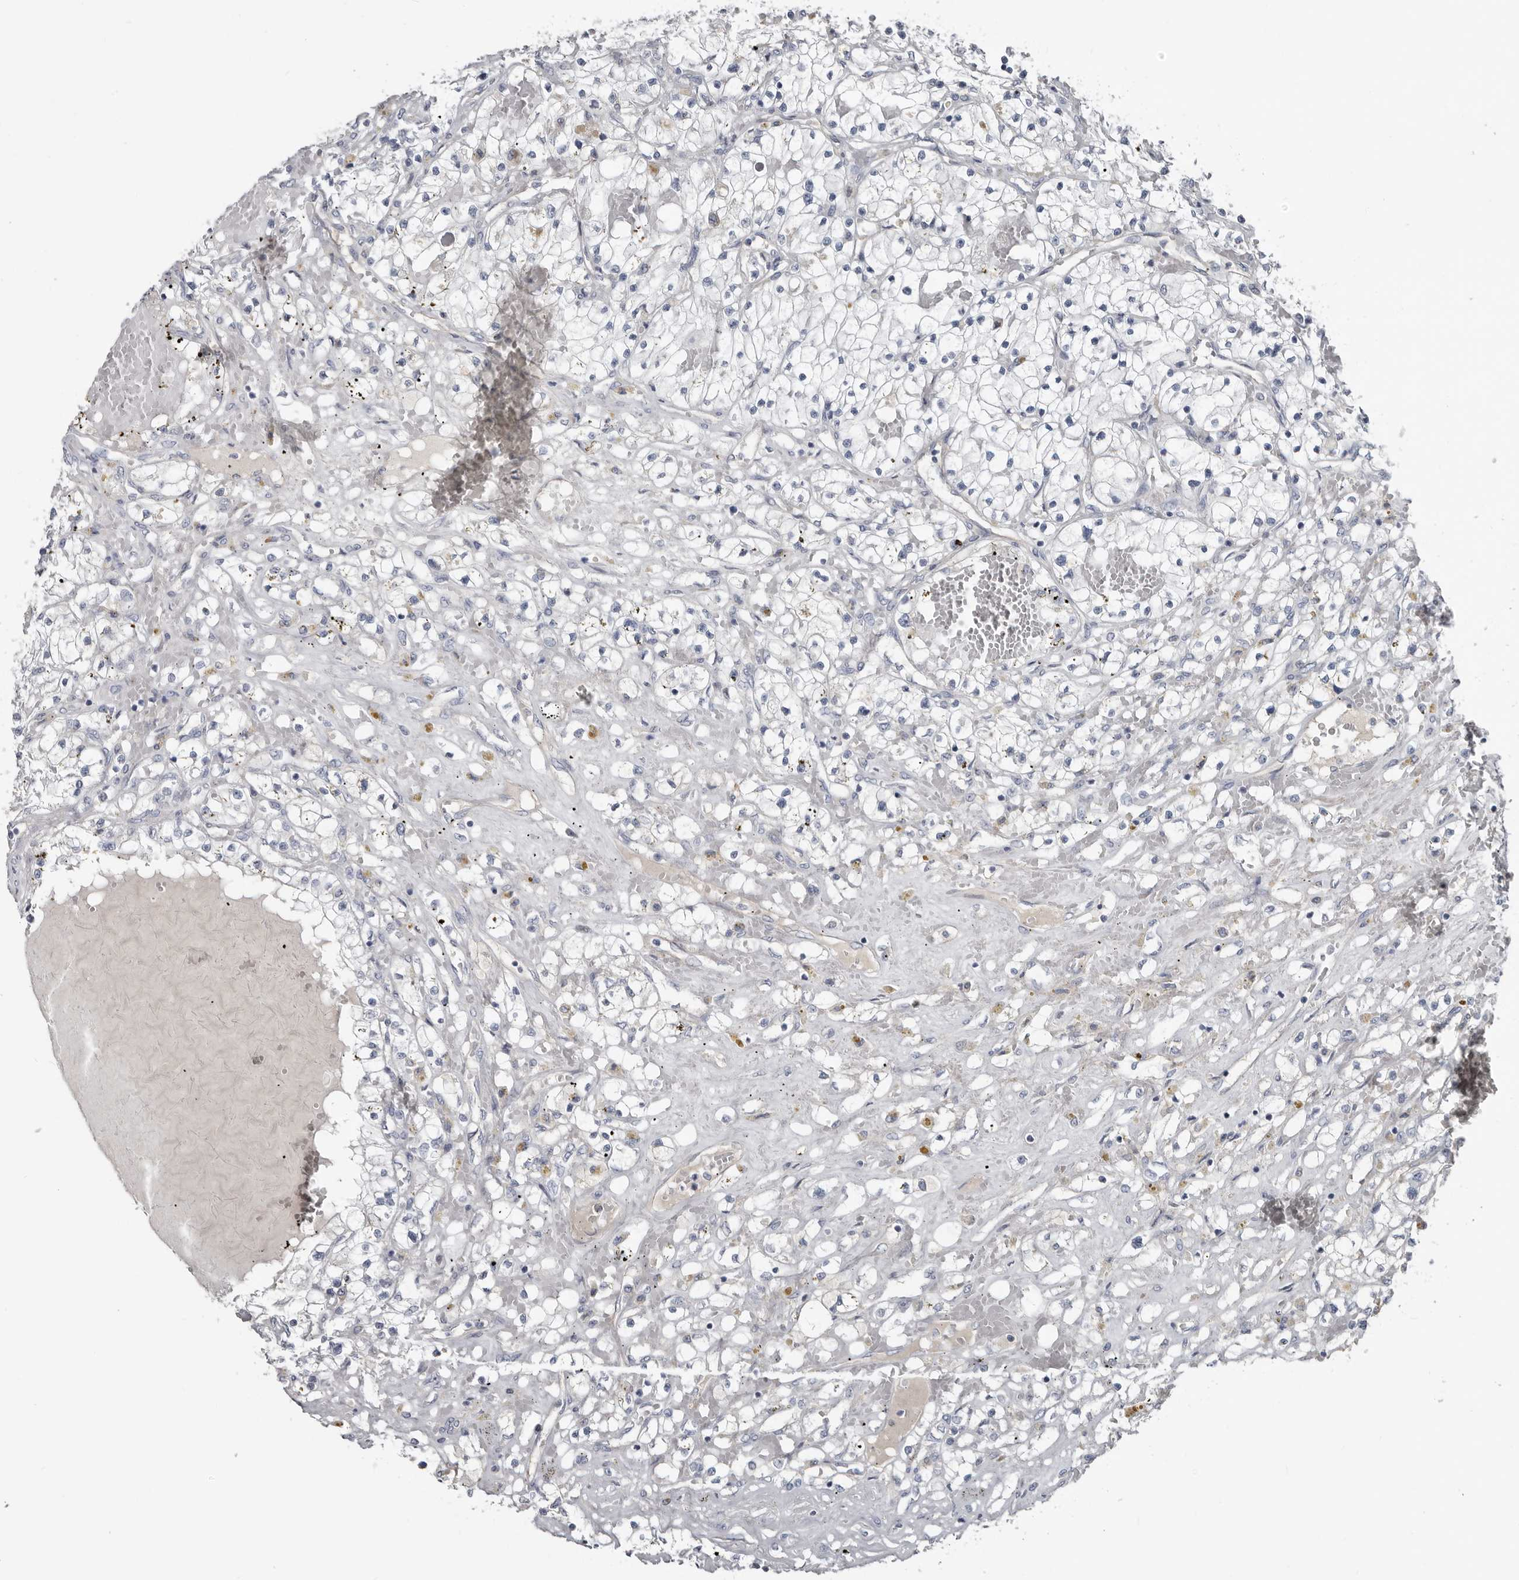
{"staining": {"intensity": "negative", "quantity": "none", "location": "none"}, "tissue": "renal cancer", "cell_type": "Tumor cells", "image_type": "cancer", "snomed": [{"axis": "morphology", "description": "Normal tissue, NOS"}, {"axis": "morphology", "description": "Adenocarcinoma, NOS"}, {"axis": "topography", "description": "Kidney"}], "caption": "This is a photomicrograph of immunohistochemistry staining of renal cancer (adenocarcinoma), which shows no staining in tumor cells.", "gene": "ZNF114", "patient": {"sex": "male", "age": 68}}